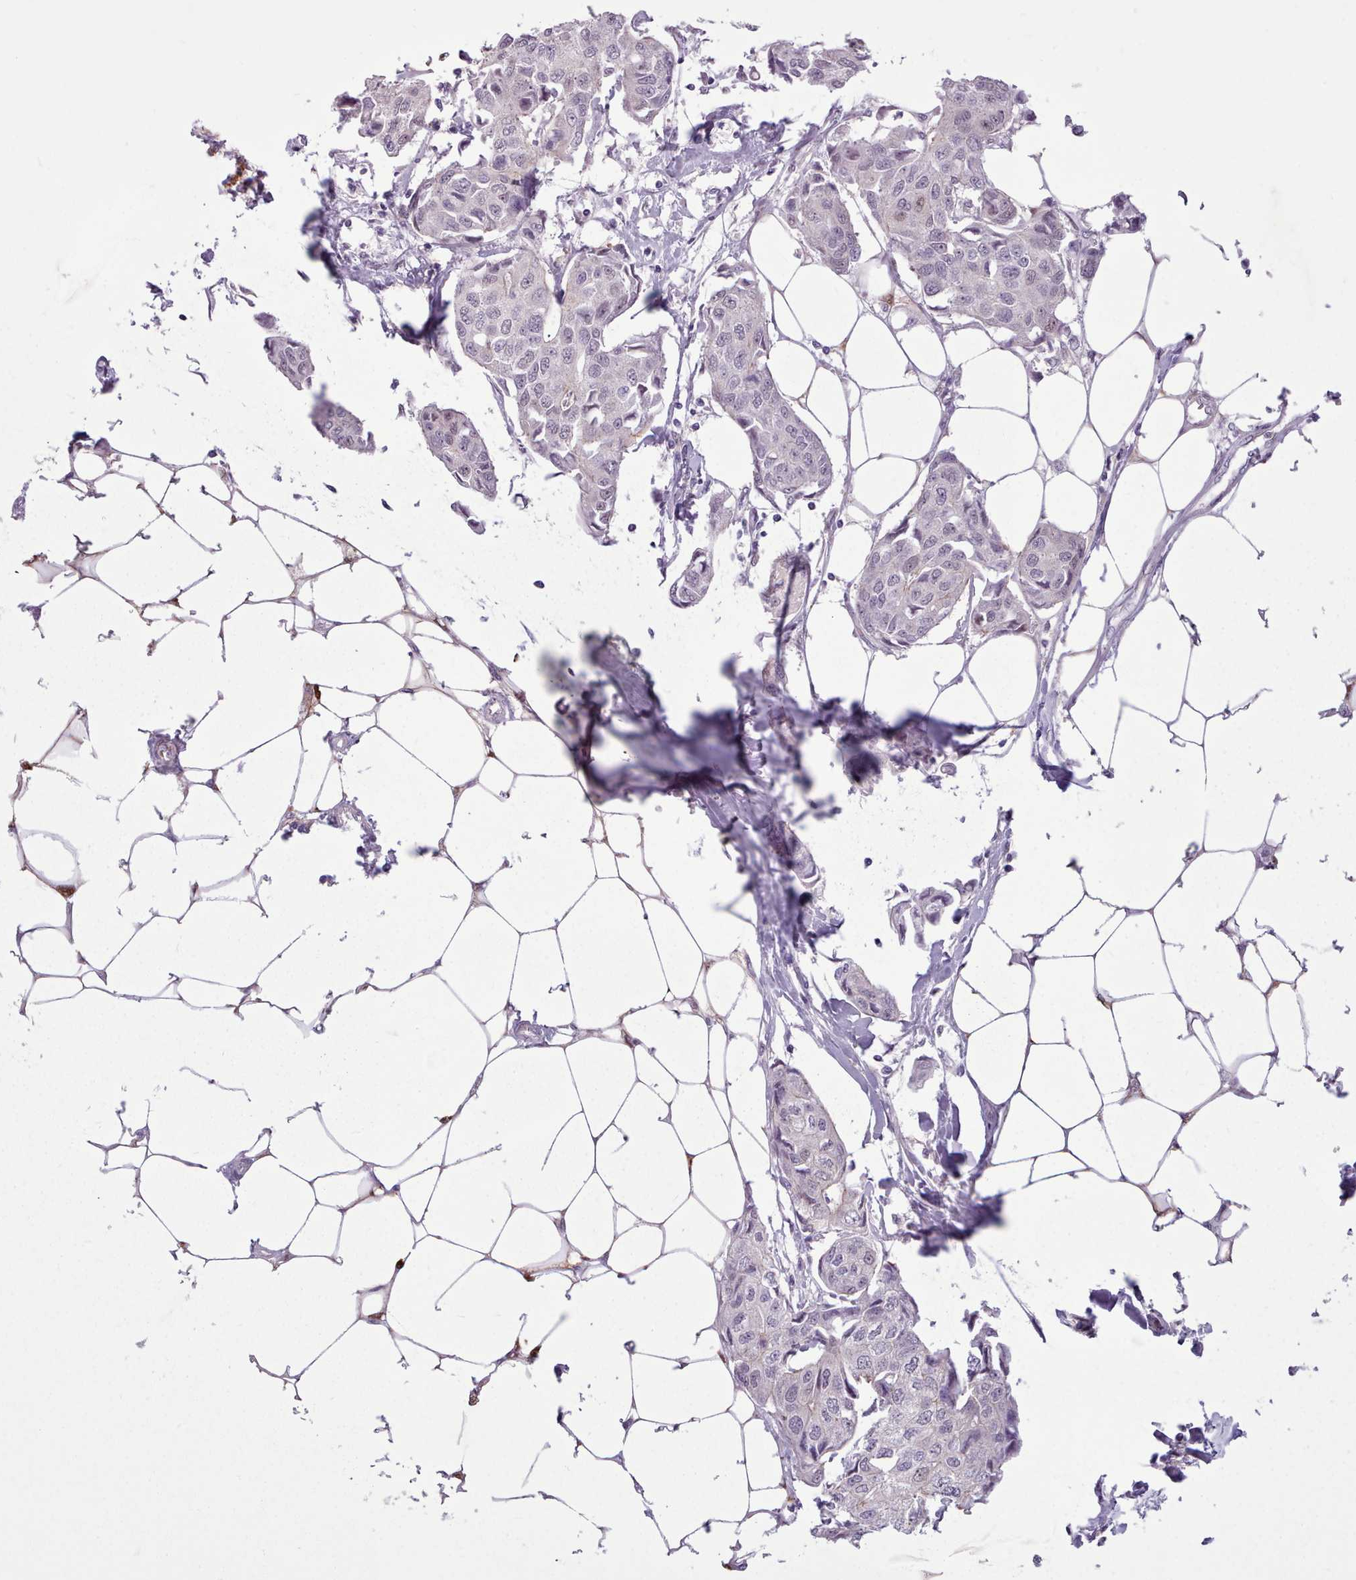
{"staining": {"intensity": "negative", "quantity": "none", "location": "none"}, "tissue": "breast cancer", "cell_type": "Tumor cells", "image_type": "cancer", "snomed": [{"axis": "morphology", "description": "Duct carcinoma"}, {"axis": "topography", "description": "Breast"}, {"axis": "topography", "description": "Lymph node"}], "caption": "Immunohistochemical staining of human breast infiltrating ductal carcinoma exhibits no significant expression in tumor cells. Brightfield microscopy of IHC stained with DAB (brown) and hematoxylin (blue), captured at high magnification.", "gene": "SLURP1", "patient": {"sex": "female", "age": 80}}